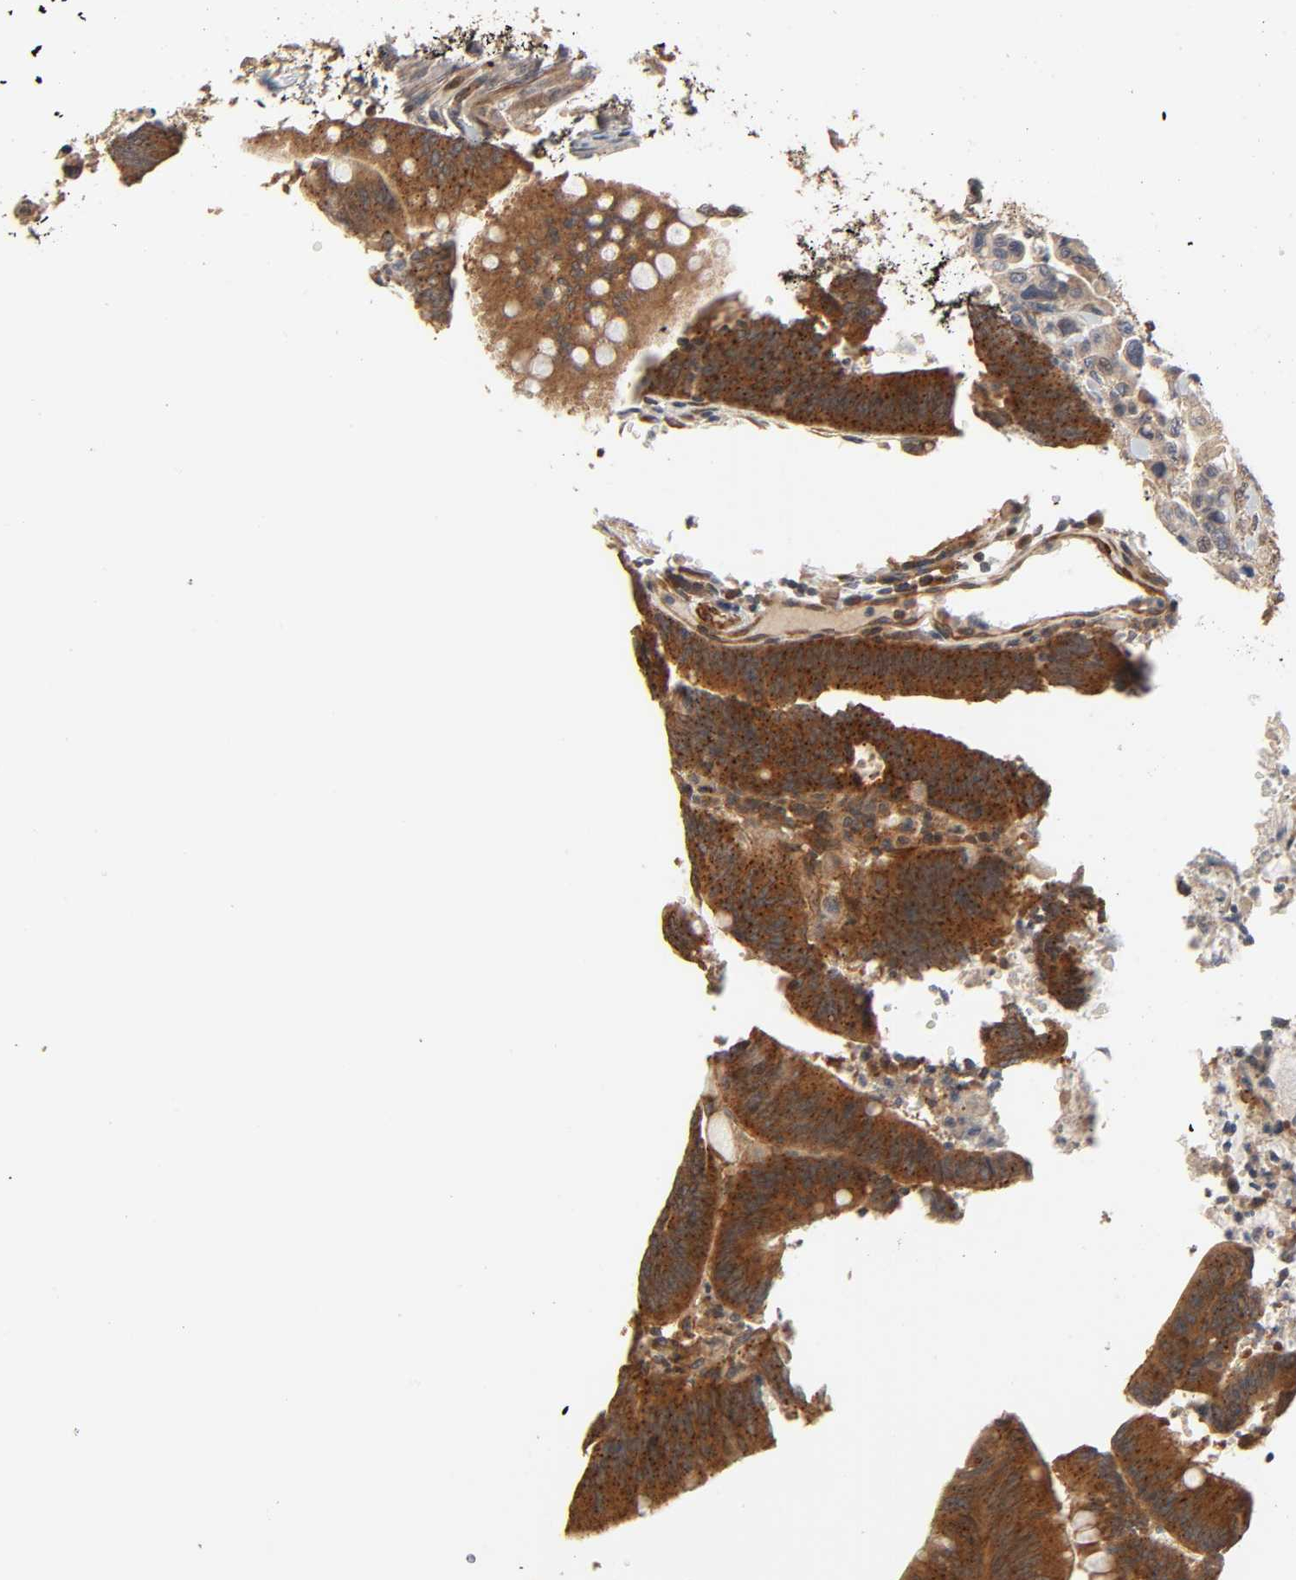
{"staining": {"intensity": "strong", "quantity": ">75%", "location": "cytoplasmic/membranous"}, "tissue": "colorectal cancer", "cell_type": "Tumor cells", "image_type": "cancer", "snomed": [{"axis": "morphology", "description": "Adenocarcinoma, NOS"}, {"axis": "topography", "description": "Rectum"}], "caption": "This is an image of IHC staining of colorectal adenocarcinoma, which shows strong staining in the cytoplasmic/membranous of tumor cells.", "gene": "NEMF", "patient": {"sex": "female", "age": 66}}